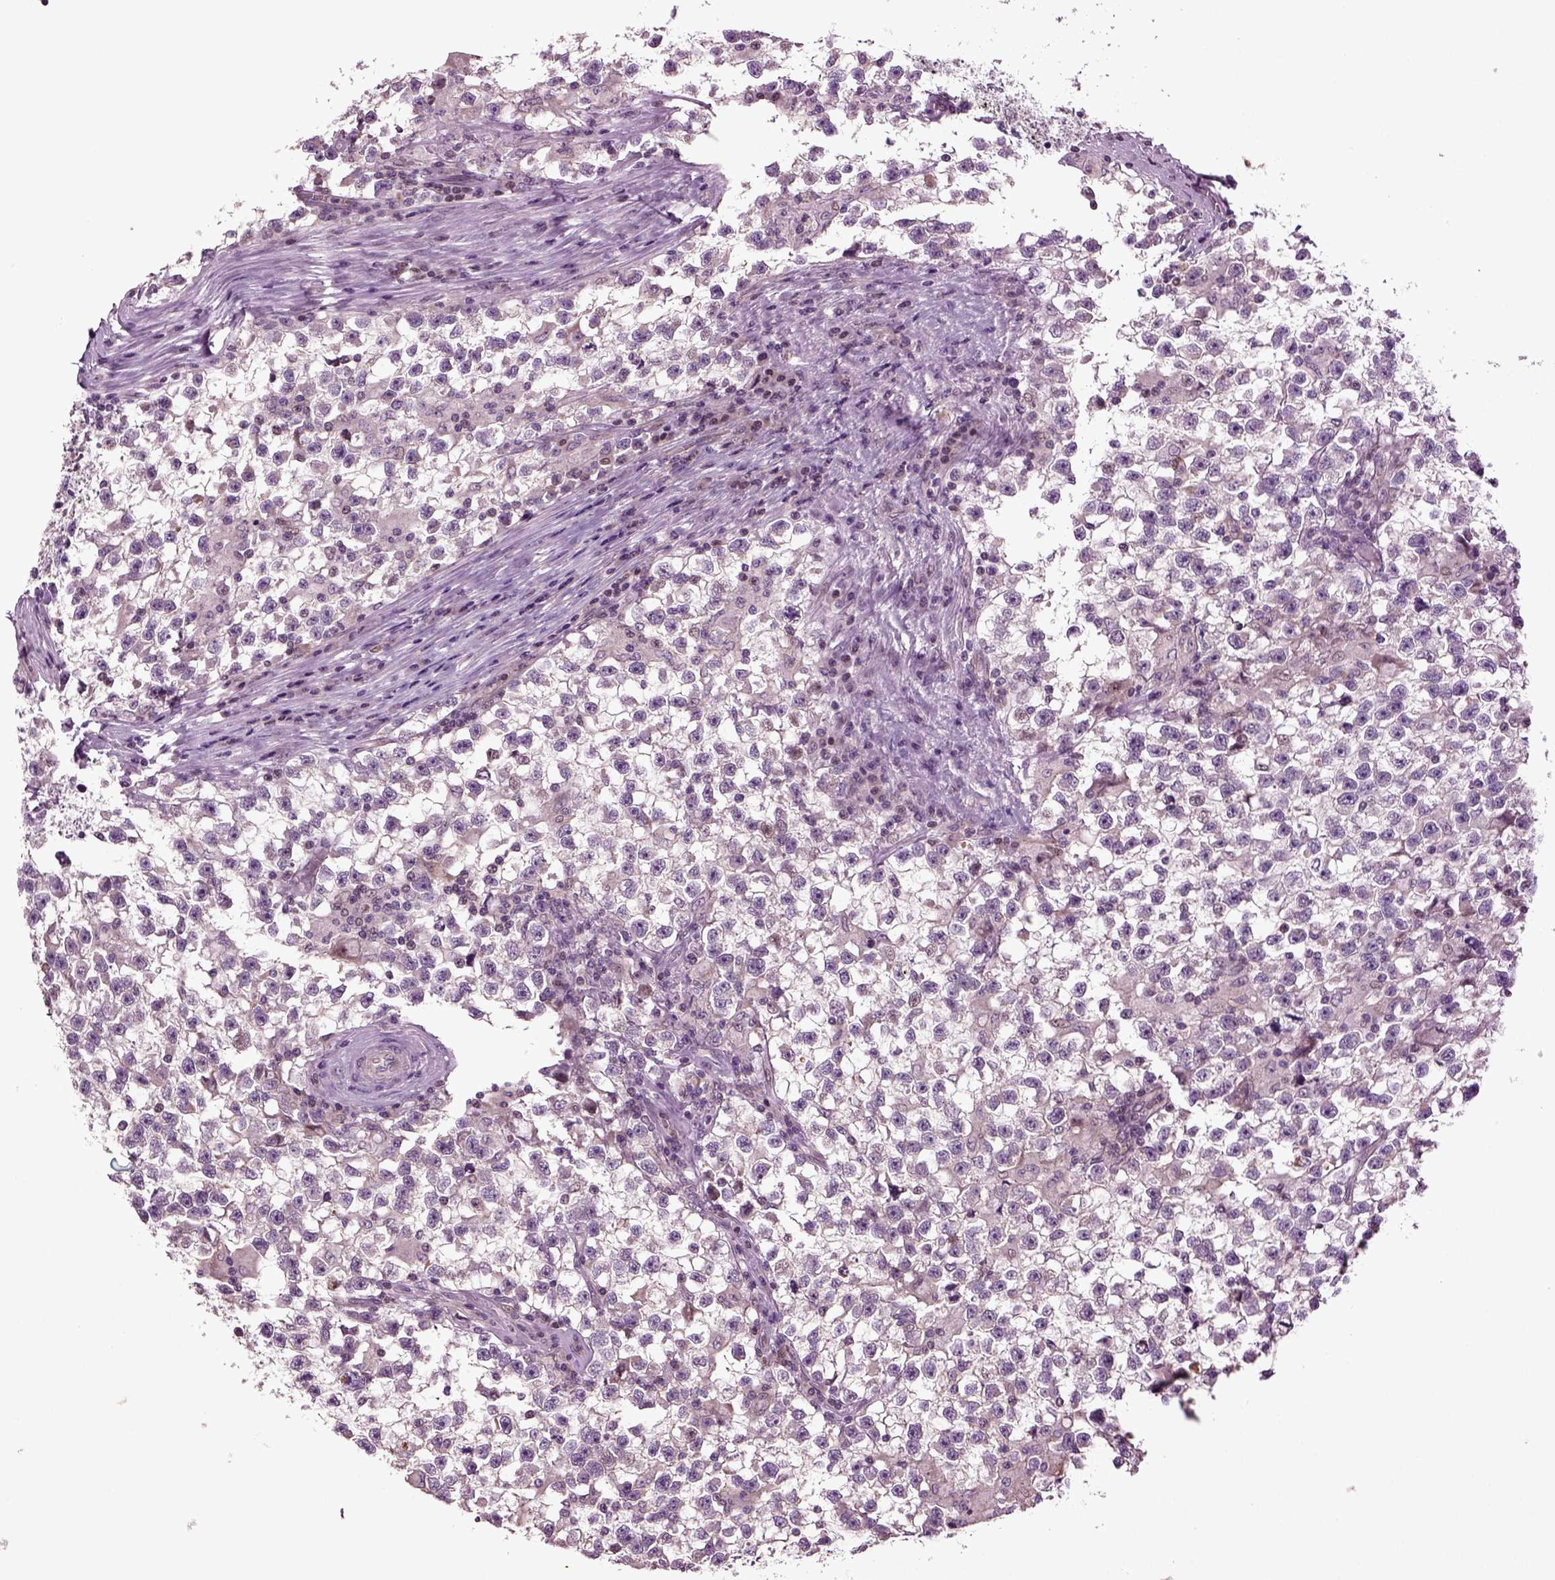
{"staining": {"intensity": "negative", "quantity": "none", "location": "none"}, "tissue": "testis cancer", "cell_type": "Tumor cells", "image_type": "cancer", "snomed": [{"axis": "morphology", "description": "Seminoma, NOS"}, {"axis": "topography", "description": "Testis"}], "caption": "A micrograph of human testis cancer is negative for staining in tumor cells.", "gene": "HAGHL", "patient": {"sex": "male", "age": 31}}